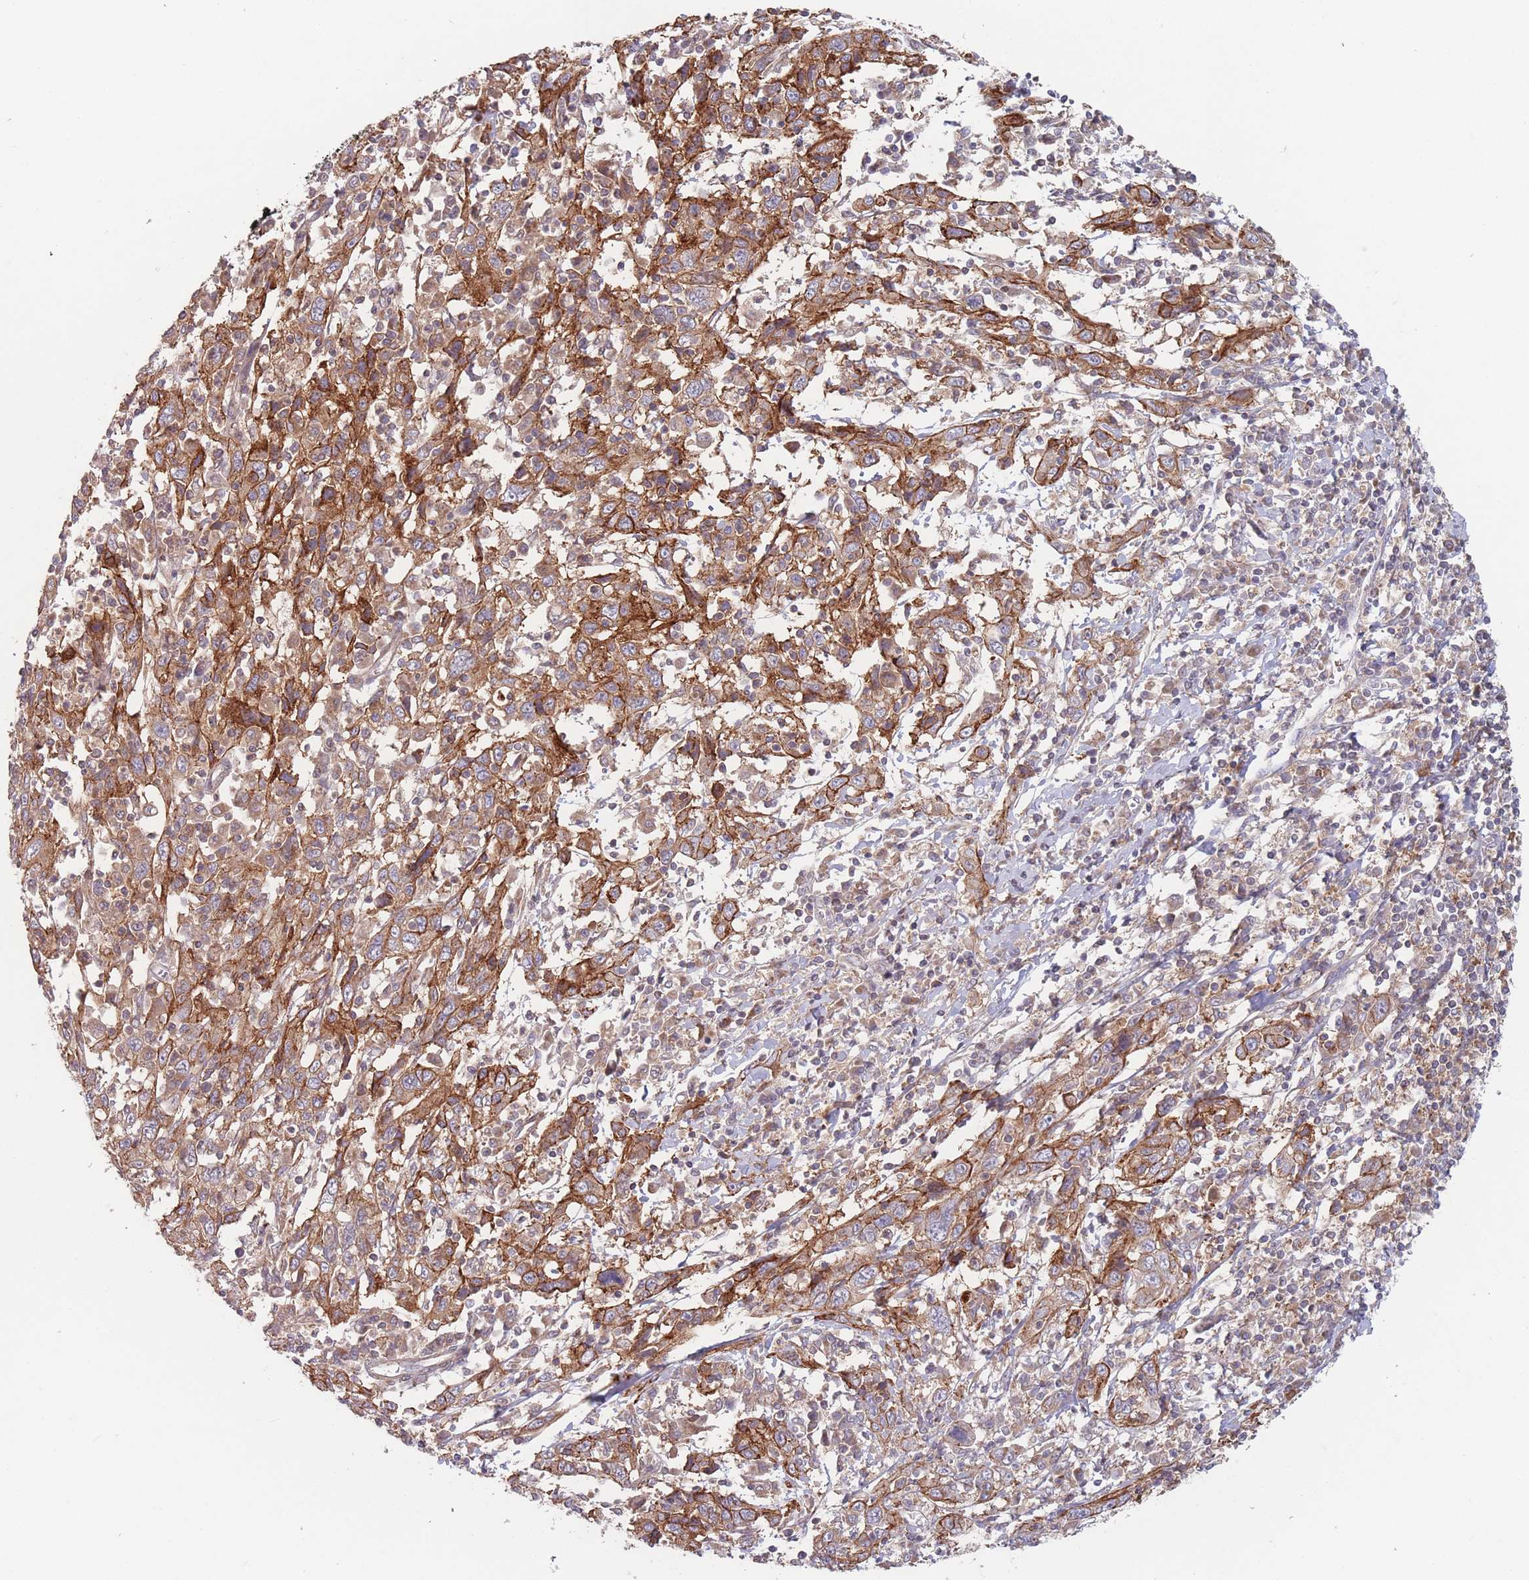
{"staining": {"intensity": "strong", "quantity": ">75%", "location": "cytoplasmic/membranous"}, "tissue": "cervical cancer", "cell_type": "Tumor cells", "image_type": "cancer", "snomed": [{"axis": "morphology", "description": "Squamous cell carcinoma, NOS"}, {"axis": "topography", "description": "Cervix"}], "caption": "DAB (3,3'-diaminobenzidine) immunohistochemical staining of cervical cancer displays strong cytoplasmic/membranous protein positivity in approximately >75% of tumor cells.", "gene": "PPM1A", "patient": {"sex": "female", "age": 46}}